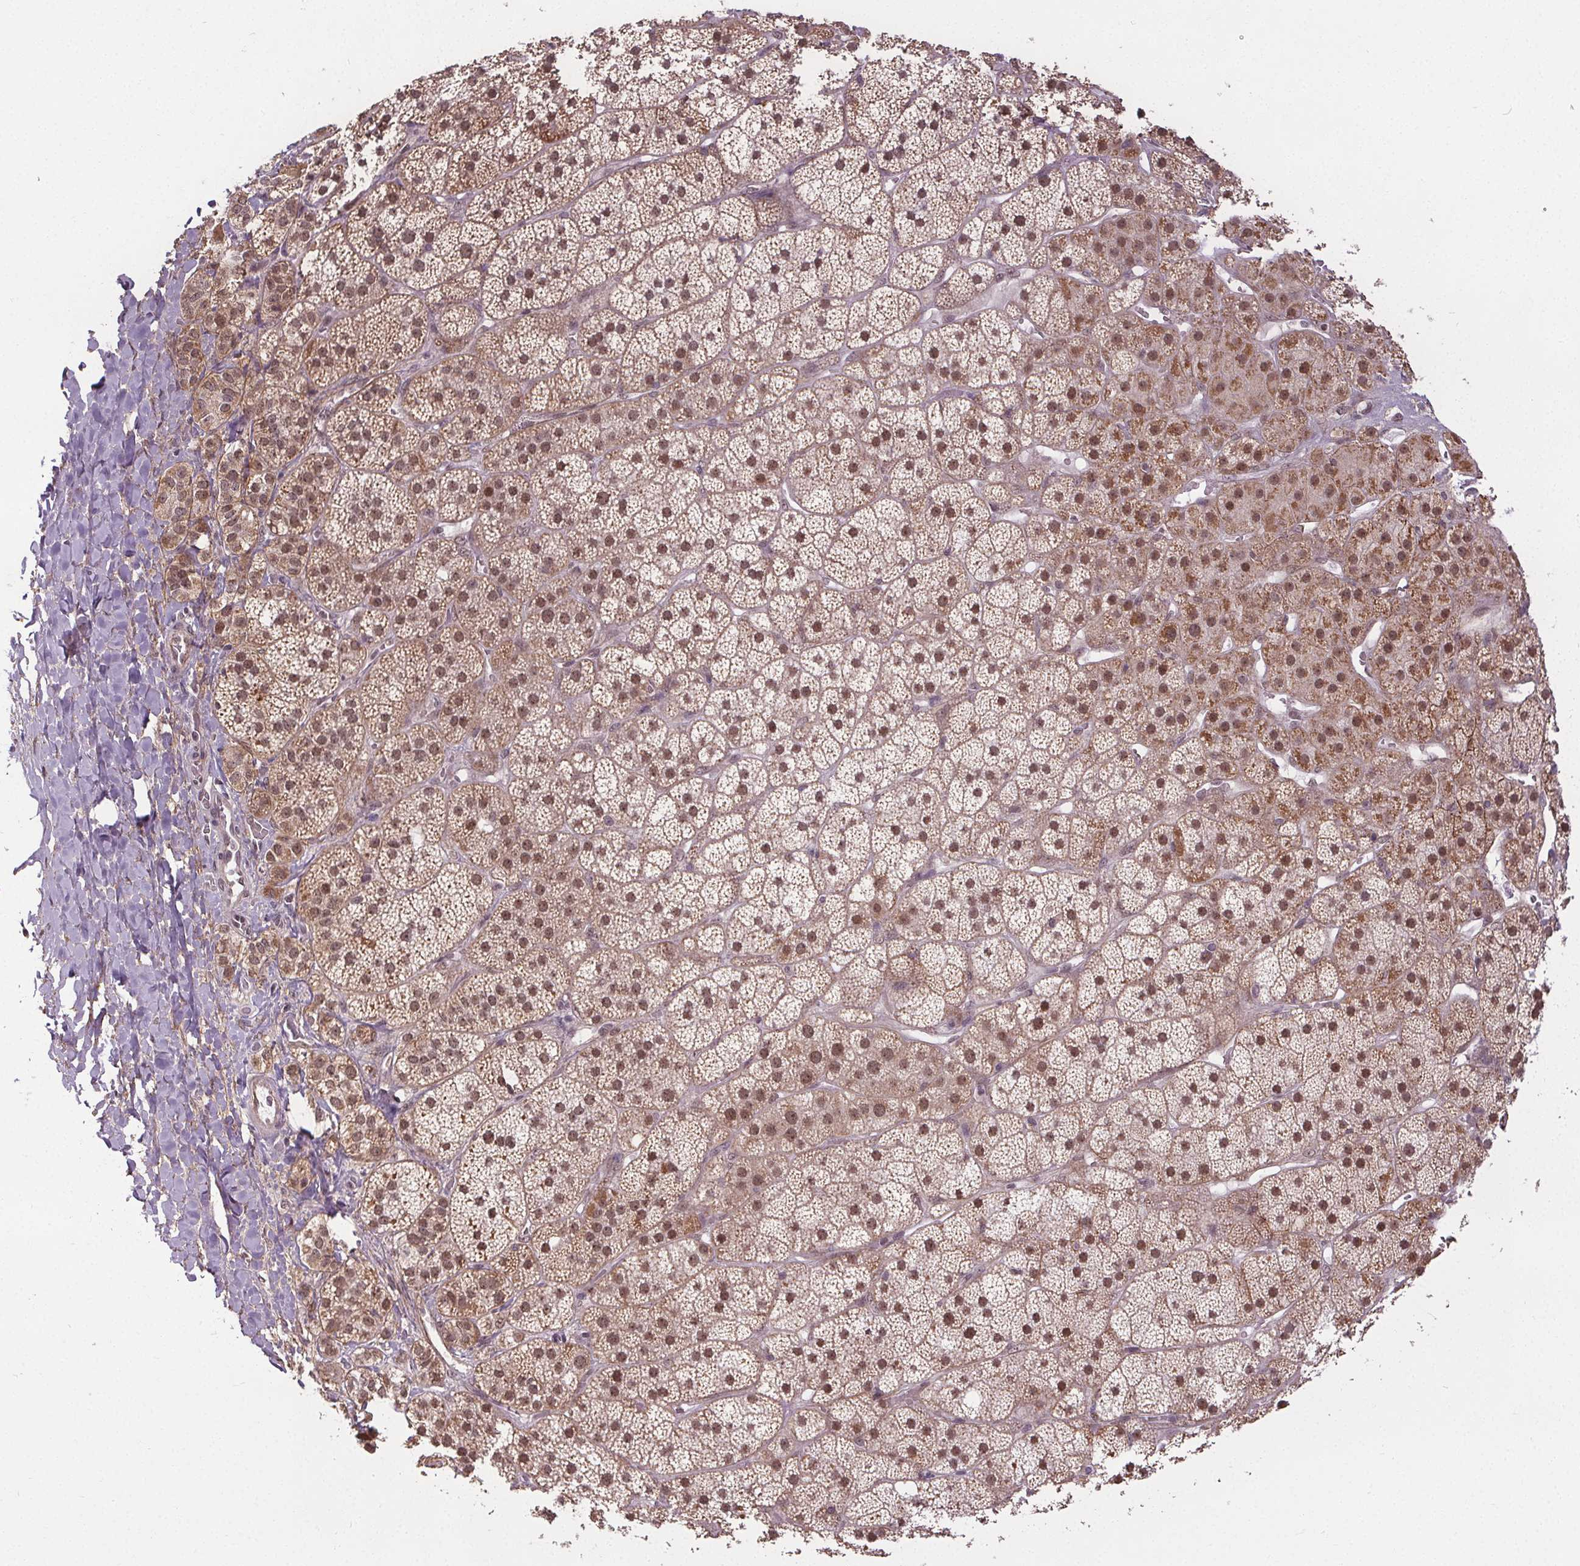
{"staining": {"intensity": "moderate", "quantity": ">75%", "location": "nuclear"}, "tissue": "adrenal gland", "cell_type": "Glandular cells", "image_type": "normal", "snomed": [{"axis": "morphology", "description": "Normal tissue, NOS"}, {"axis": "topography", "description": "Adrenal gland"}], "caption": "Adrenal gland stained with DAB IHC exhibits medium levels of moderate nuclear positivity in about >75% of glandular cells. Using DAB (3,3'-diaminobenzidine) (brown) and hematoxylin (blue) stains, captured at high magnification using brightfield microscopy.", "gene": "KIAA0232", "patient": {"sex": "male", "age": 57}}